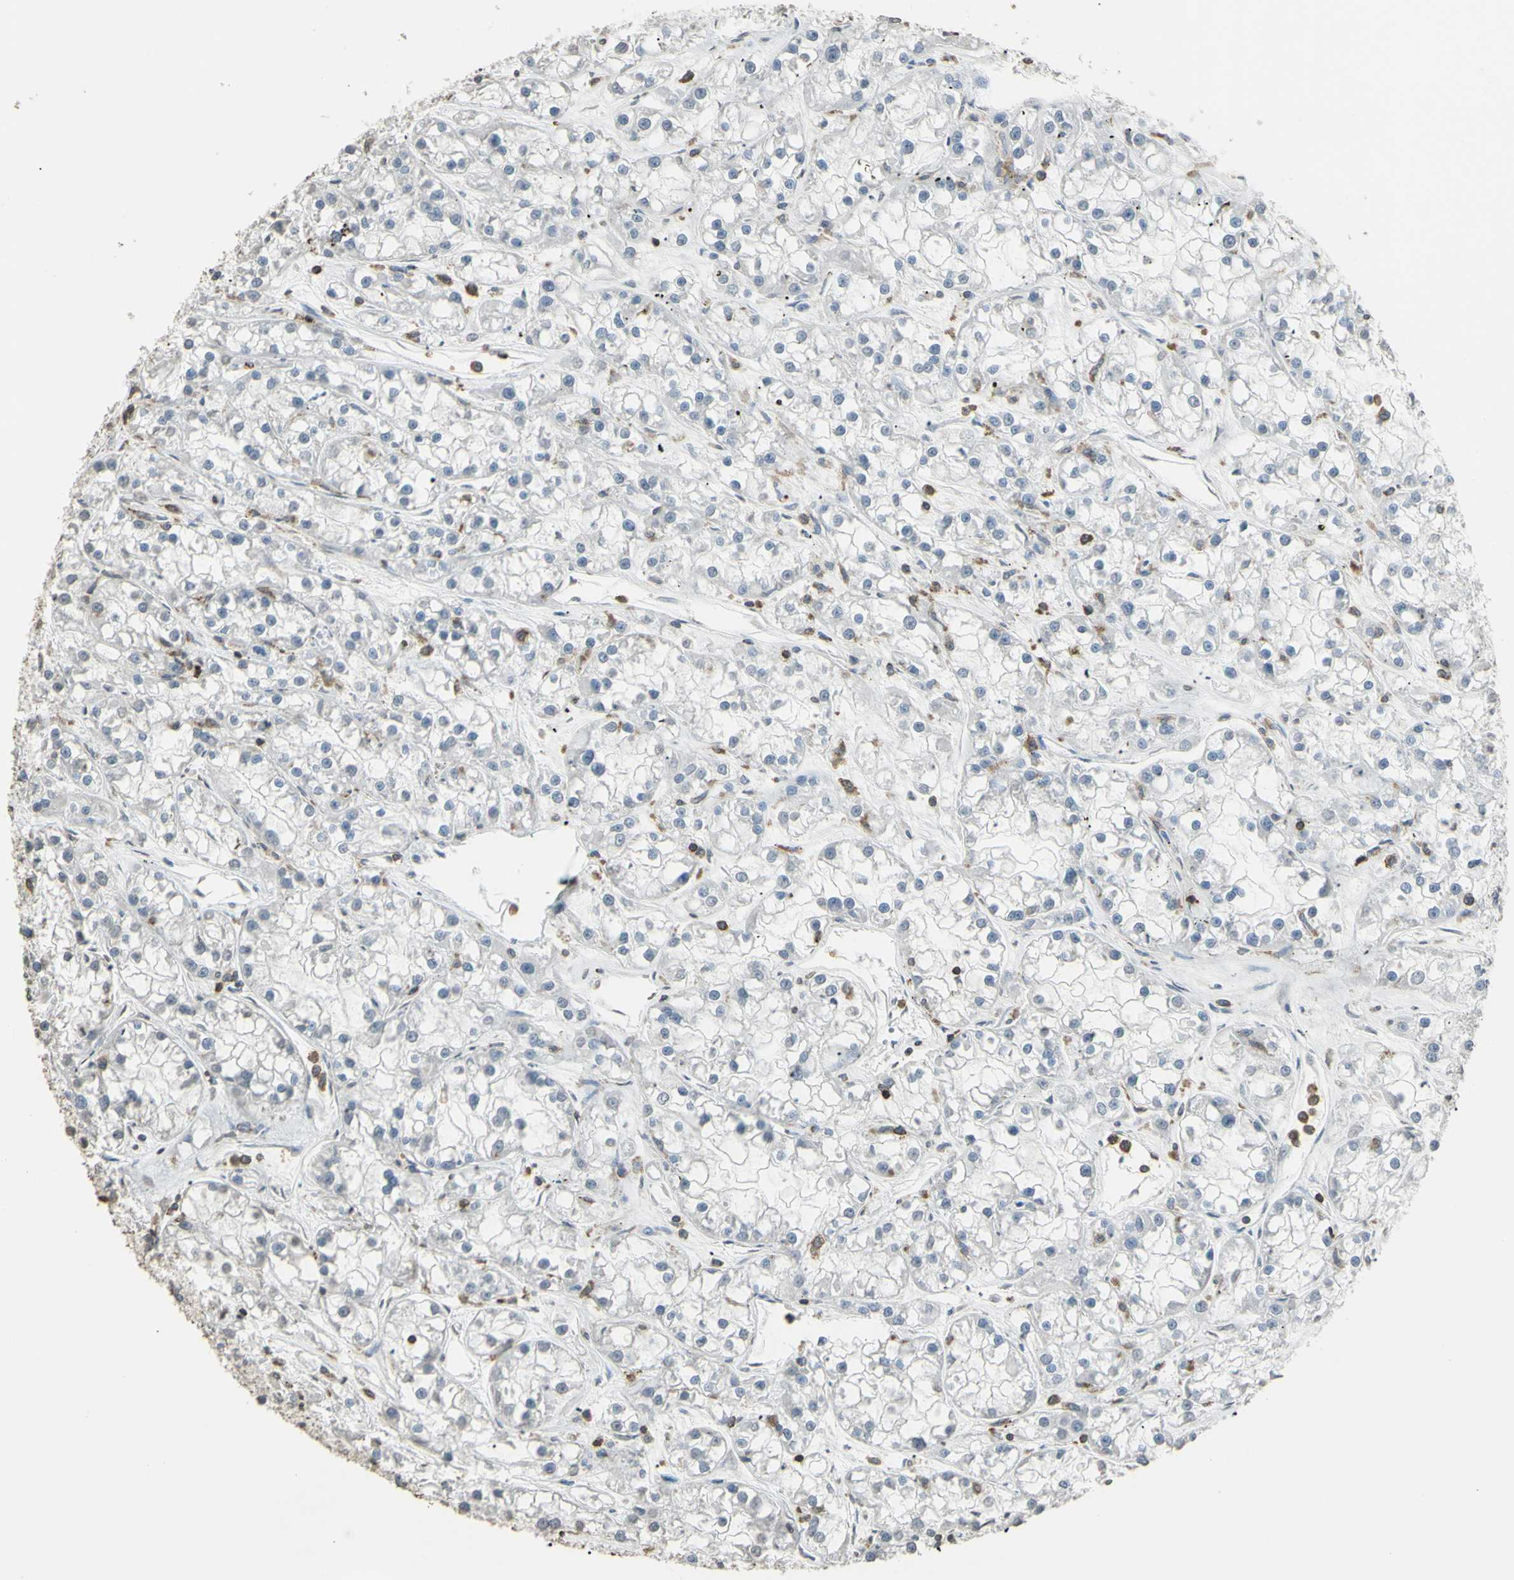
{"staining": {"intensity": "negative", "quantity": "none", "location": "none"}, "tissue": "renal cancer", "cell_type": "Tumor cells", "image_type": "cancer", "snomed": [{"axis": "morphology", "description": "Adenocarcinoma, NOS"}, {"axis": "topography", "description": "Kidney"}], "caption": "Immunohistochemical staining of renal adenocarcinoma demonstrates no significant expression in tumor cells.", "gene": "PSTPIP1", "patient": {"sex": "female", "age": 52}}